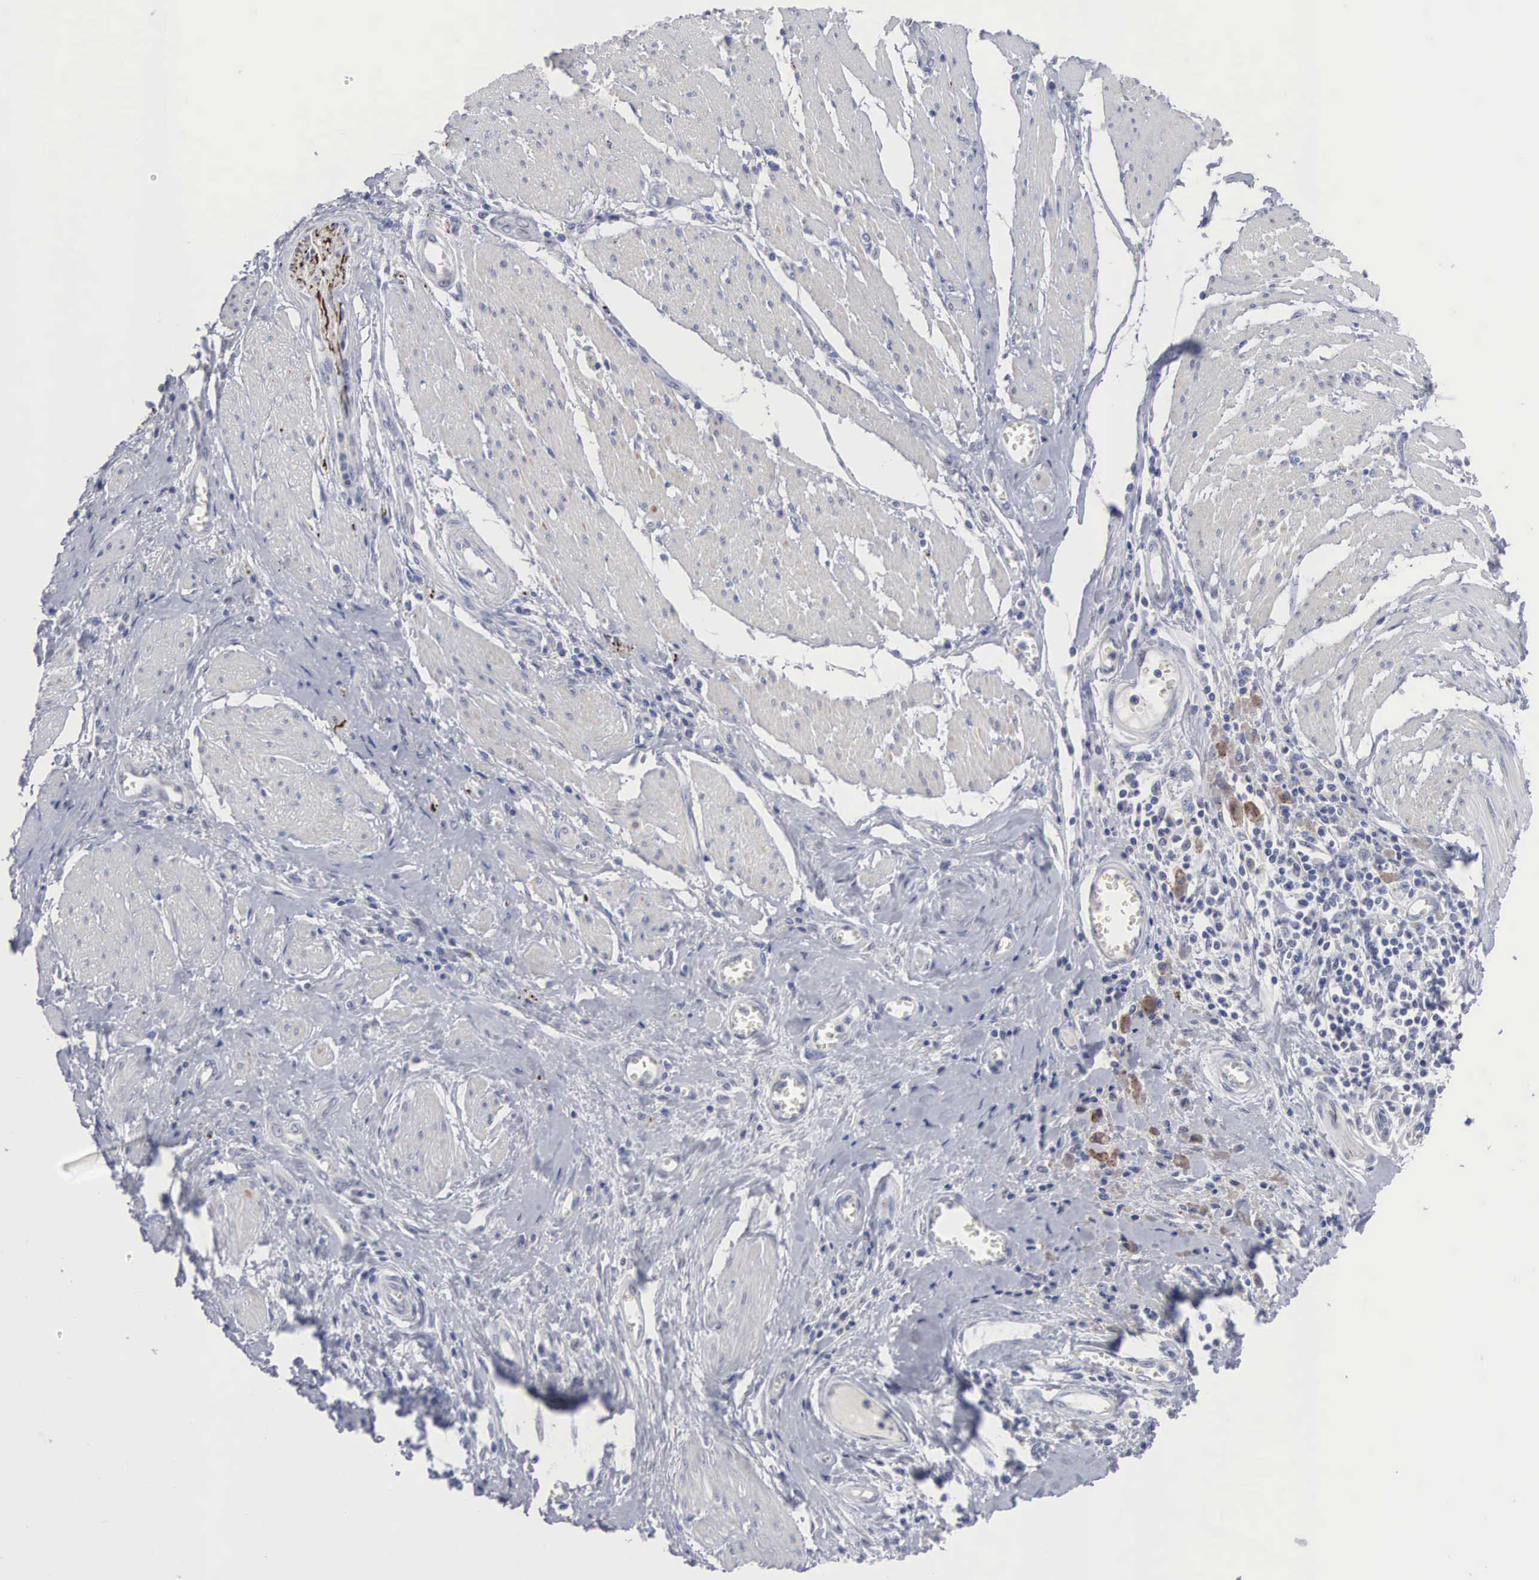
{"staining": {"intensity": "negative", "quantity": "none", "location": "none"}, "tissue": "pancreatic cancer", "cell_type": "Tumor cells", "image_type": "cancer", "snomed": [{"axis": "morphology", "description": "Adenocarcinoma, NOS"}, {"axis": "topography", "description": "Pancreas"}], "caption": "Human pancreatic cancer (adenocarcinoma) stained for a protein using immunohistochemistry exhibits no positivity in tumor cells.", "gene": "ACOT4", "patient": {"sex": "female", "age": 70}}